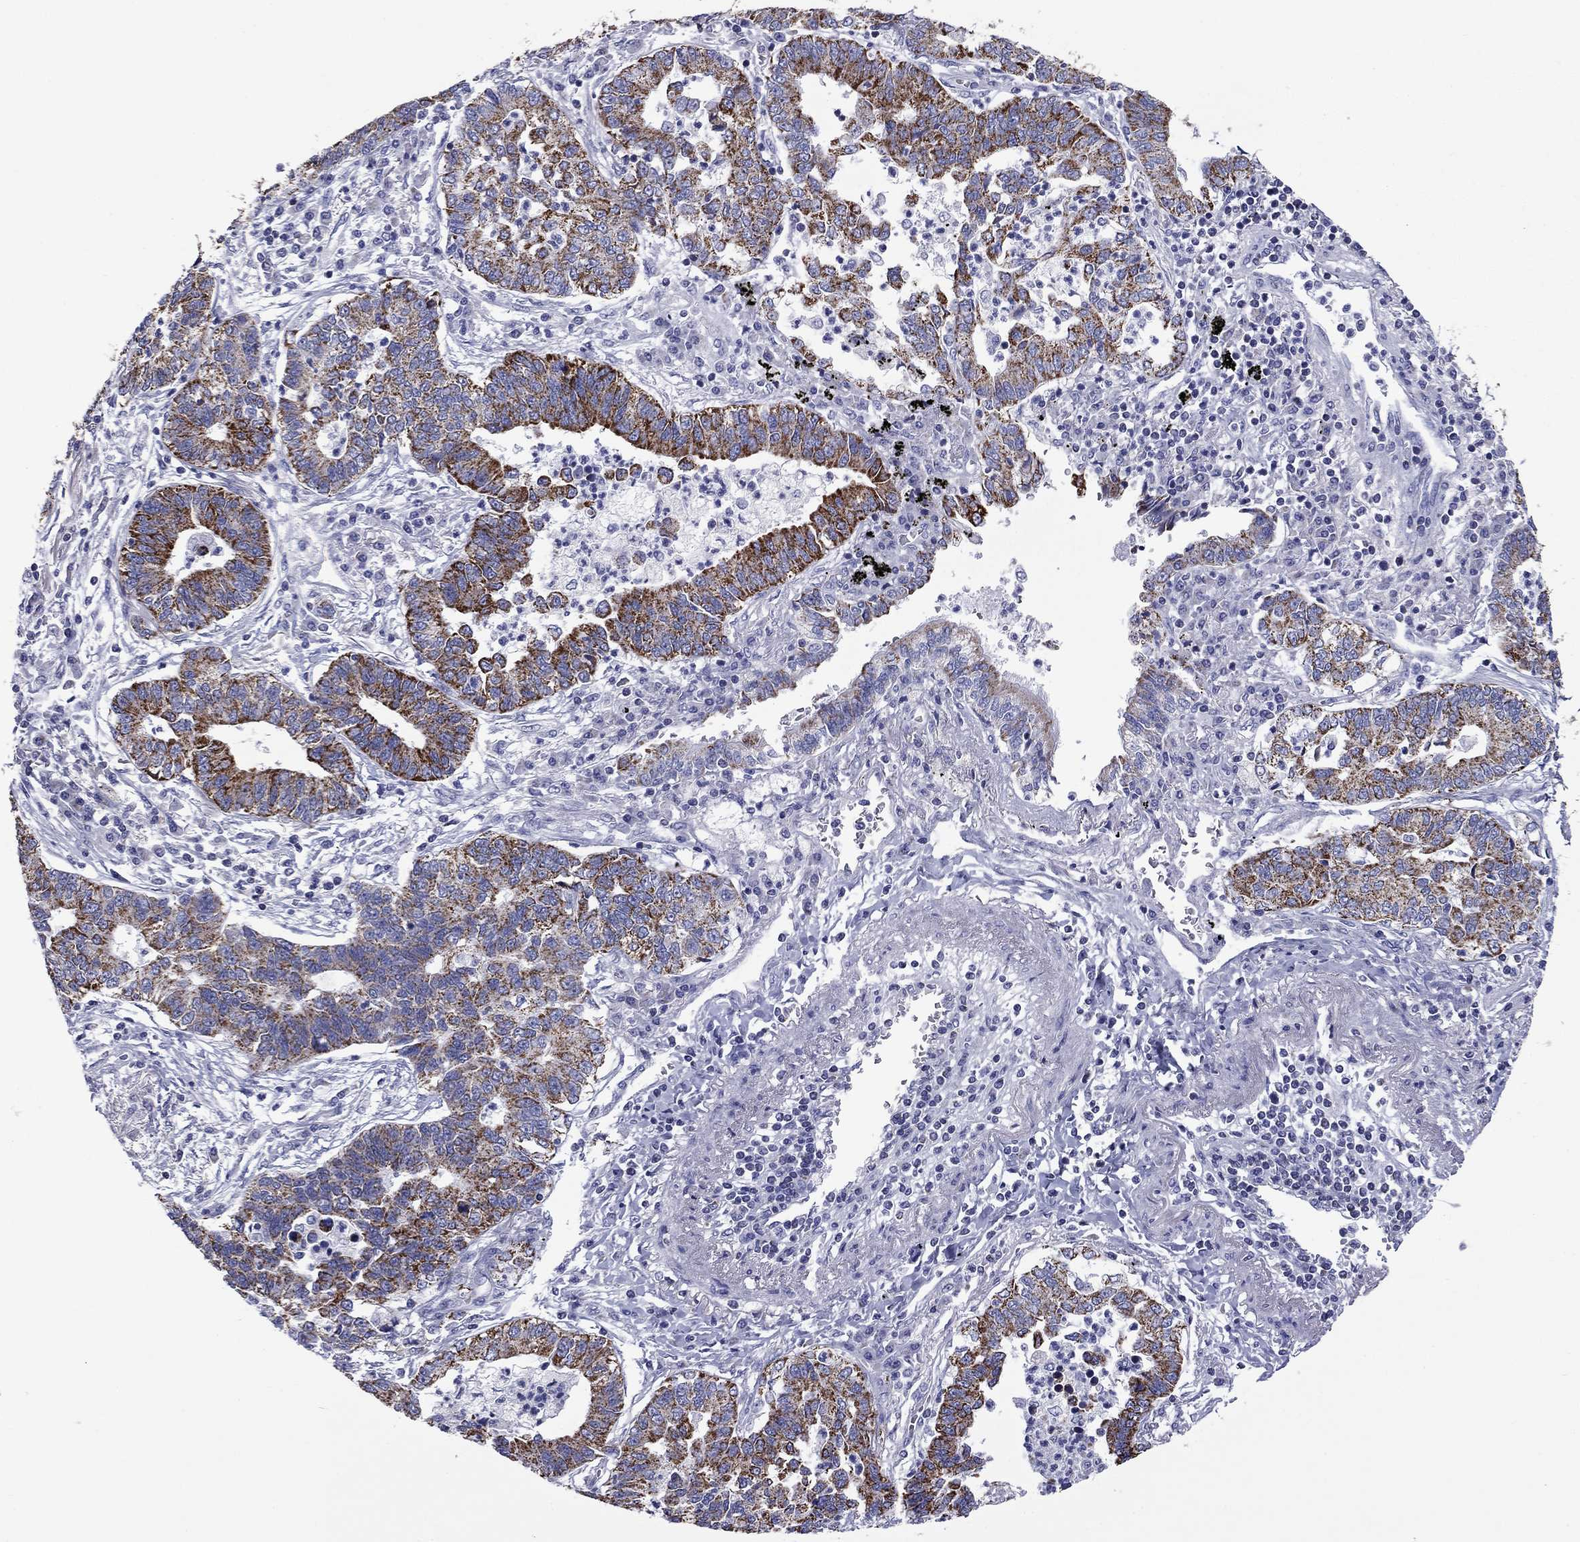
{"staining": {"intensity": "strong", "quantity": "25%-75%", "location": "cytoplasmic/membranous"}, "tissue": "lung cancer", "cell_type": "Tumor cells", "image_type": "cancer", "snomed": [{"axis": "morphology", "description": "Adenocarcinoma, NOS"}, {"axis": "topography", "description": "Lung"}], "caption": "A brown stain labels strong cytoplasmic/membranous expression of a protein in human lung cancer tumor cells.", "gene": "ACADSB", "patient": {"sex": "female", "age": 57}}